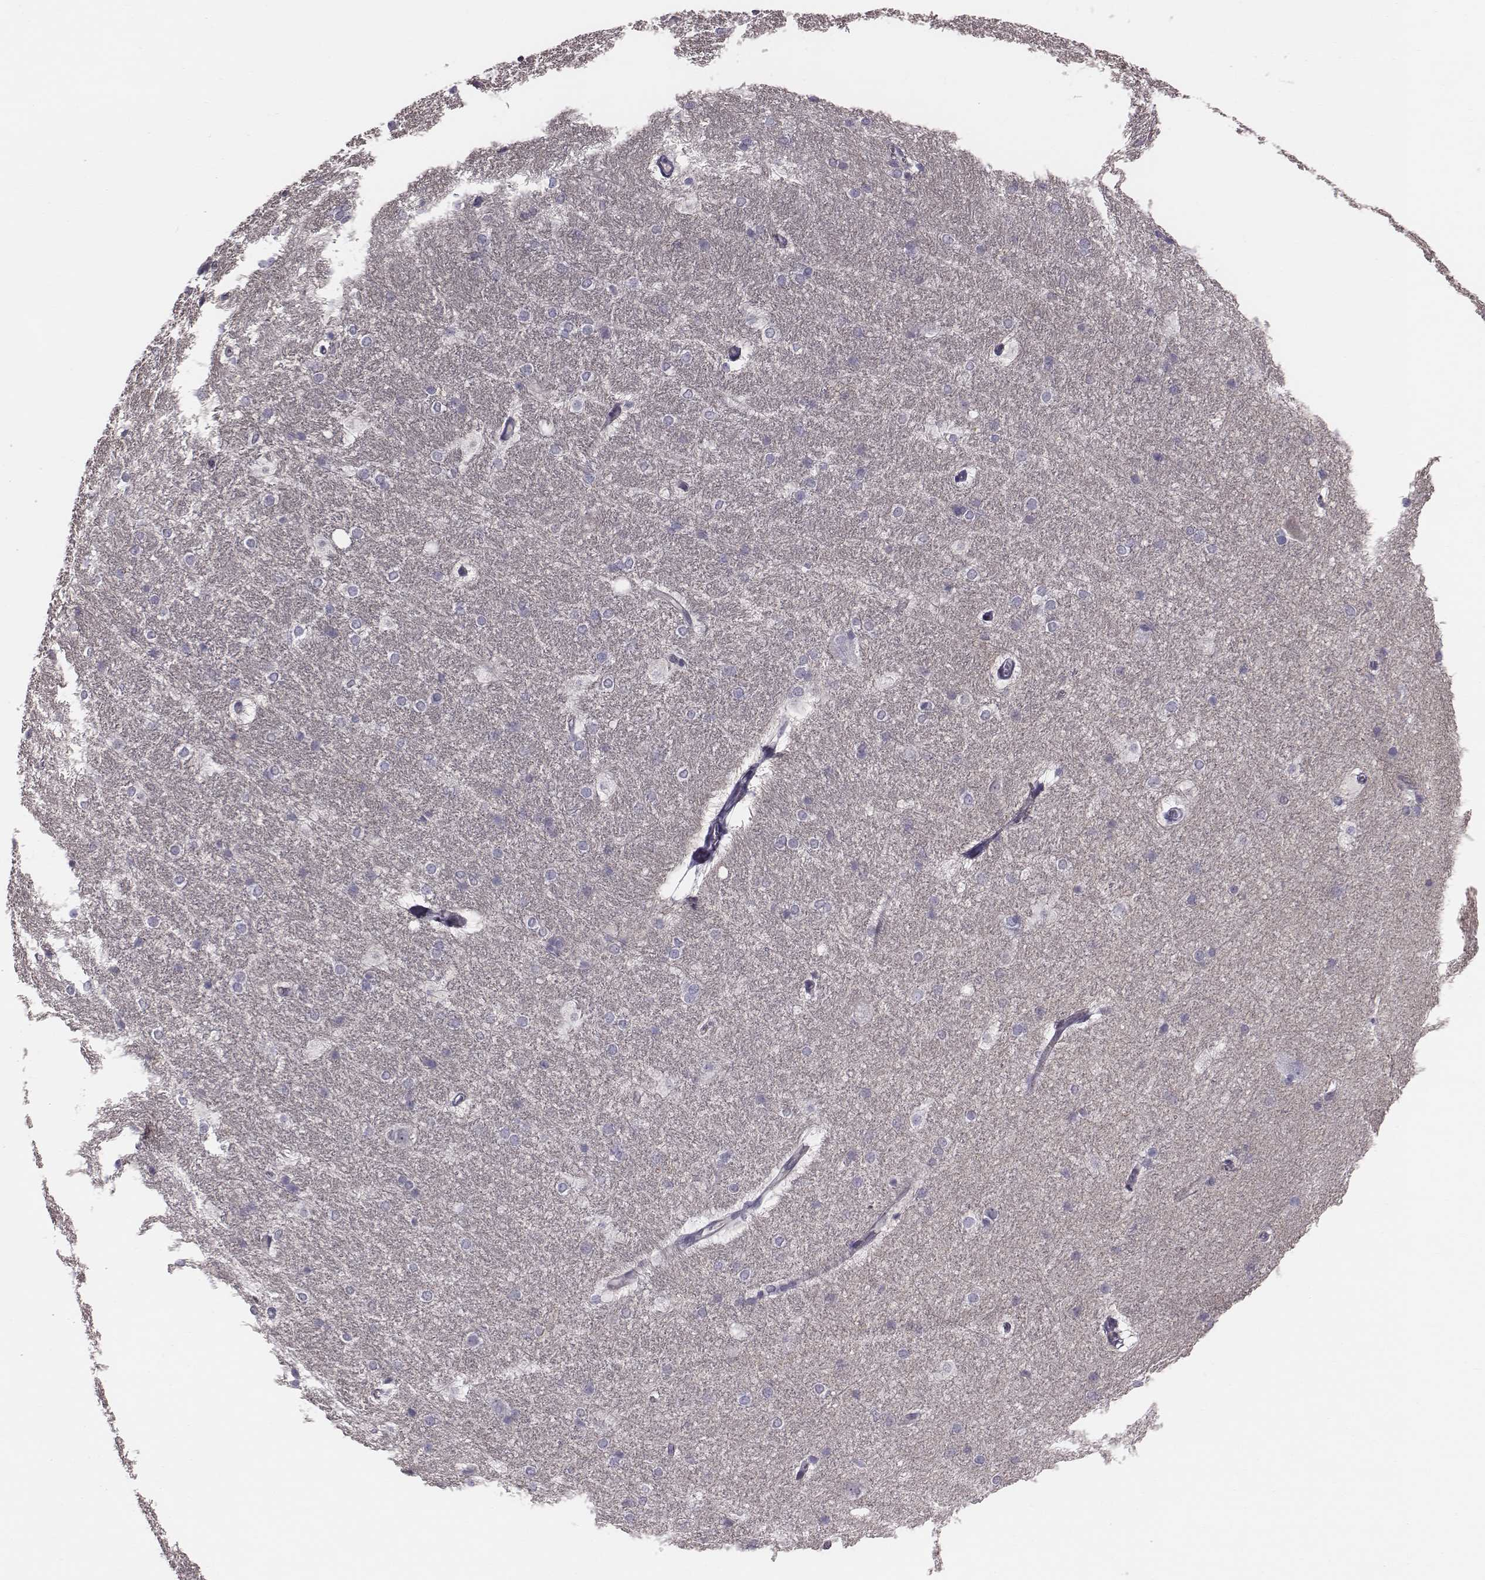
{"staining": {"intensity": "negative", "quantity": "none", "location": "none"}, "tissue": "hippocampus", "cell_type": "Glial cells", "image_type": "normal", "snomed": [{"axis": "morphology", "description": "Normal tissue, NOS"}, {"axis": "topography", "description": "Cerebral cortex"}, {"axis": "topography", "description": "Hippocampus"}], "caption": "High magnification brightfield microscopy of benign hippocampus stained with DAB (brown) and counterstained with hematoxylin (blue): glial cells show no significant expression. (Brightfield microscopy of DAB (3,3'-diaminobenzidine) immunohistochemistry (IHC) at high magnification).", "gene": "CACNG4", "patient": {"sex": "female", "age": 19}}